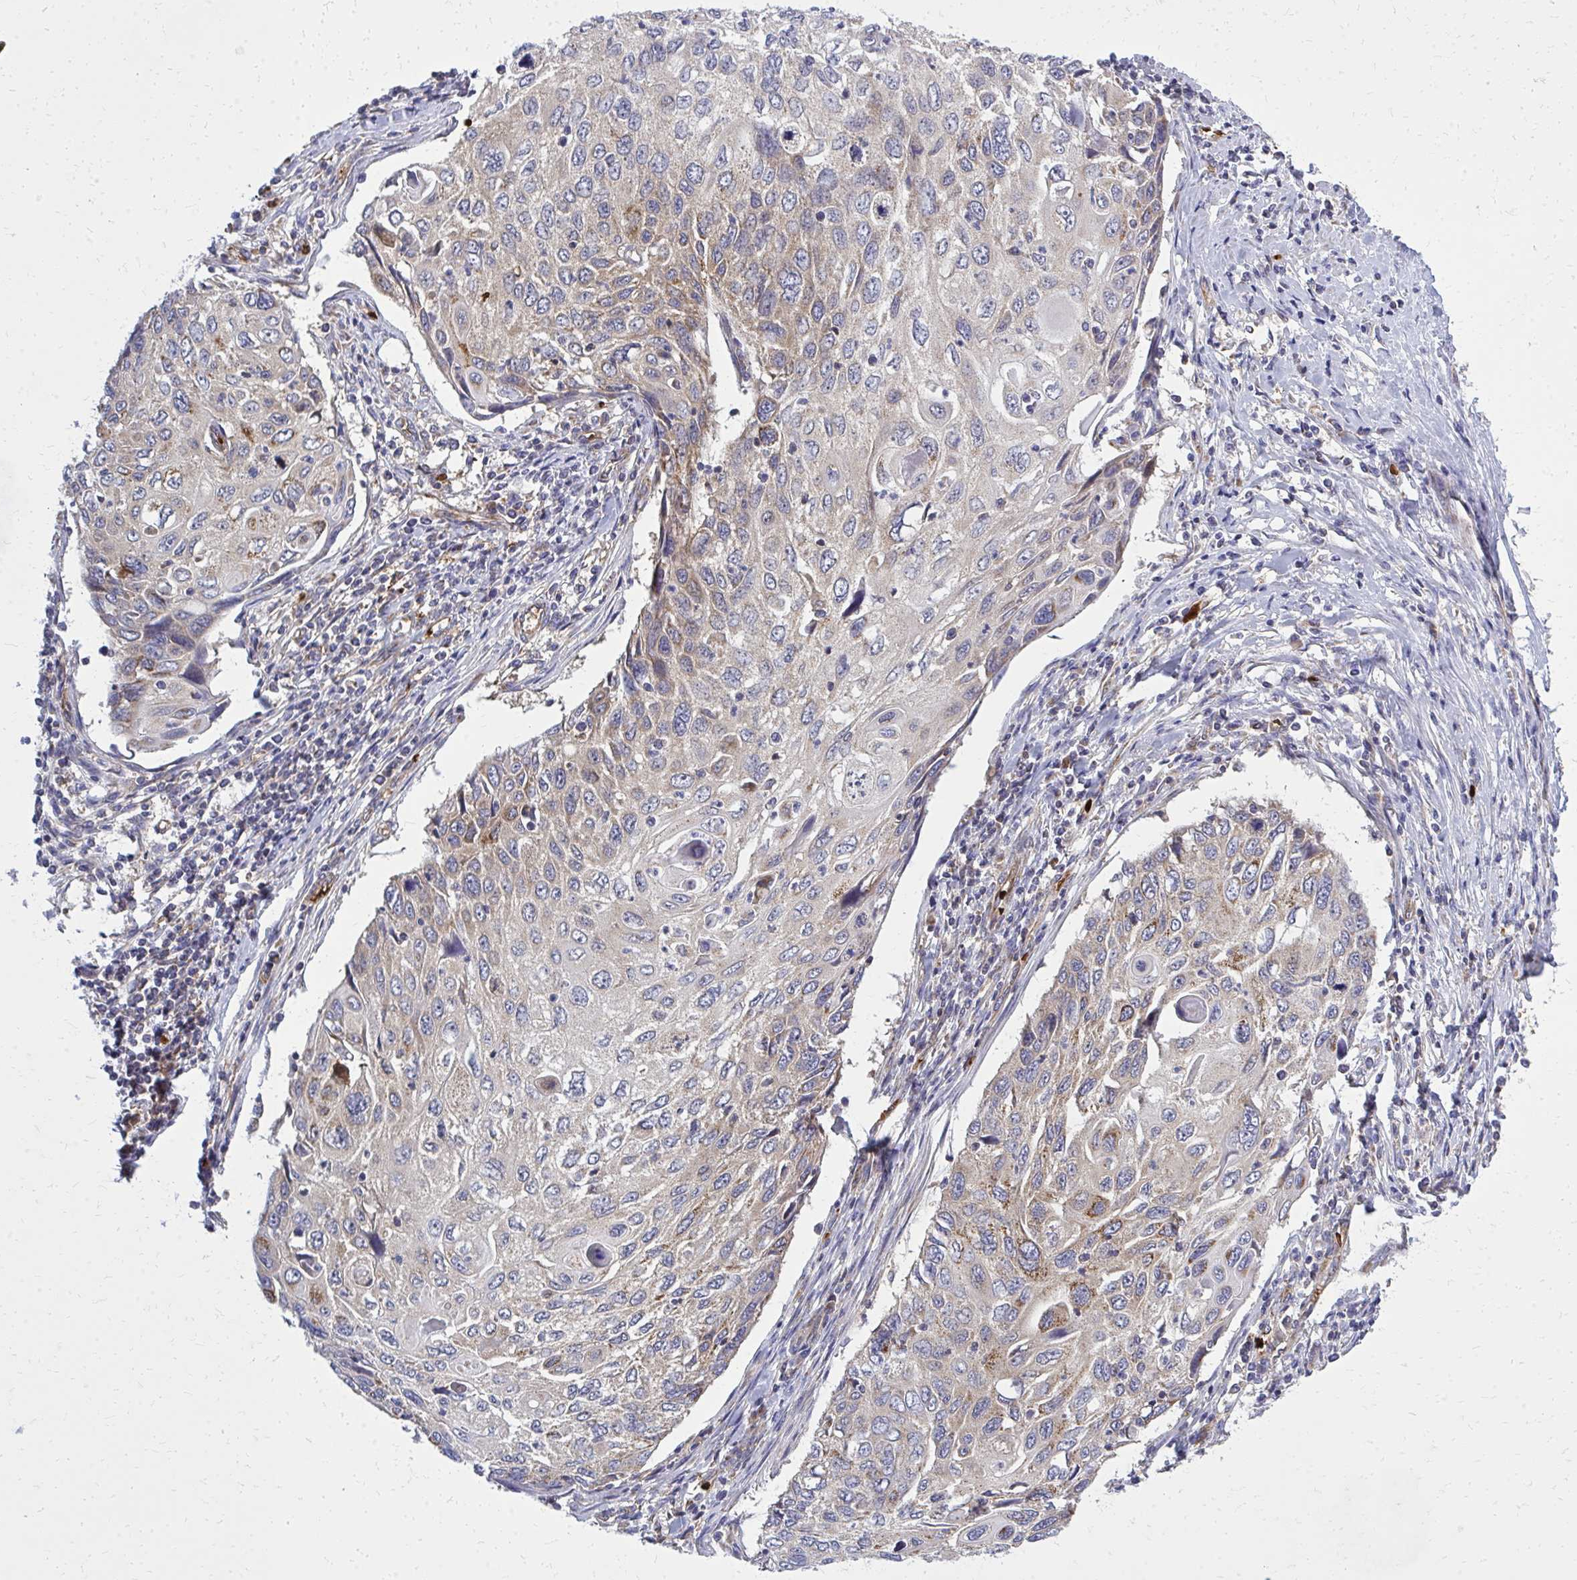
{"staining": {"intensity": "weak", "quantity": "25%-75%", "location": "cytoplasmic/membranous"}, "tissue": "cervical cancer", "cell_type": "Tumor cells", "image_type": "cancer", "snomed": [{"axis": "morphology", "description": "Squamous cell carcinoma, NOS"}, {"axis": "topography", "description": "Cervix"}], "caption": "This histopathology image demonstrates IHC staining of human cervical cancer (squamous cell carcinoma), with low weak cytoplasmic/membranous staining in approximately 25%-75% of tumor cells.", "gene": "PDK4", "patient": {"sex": "female", "age": 70}}